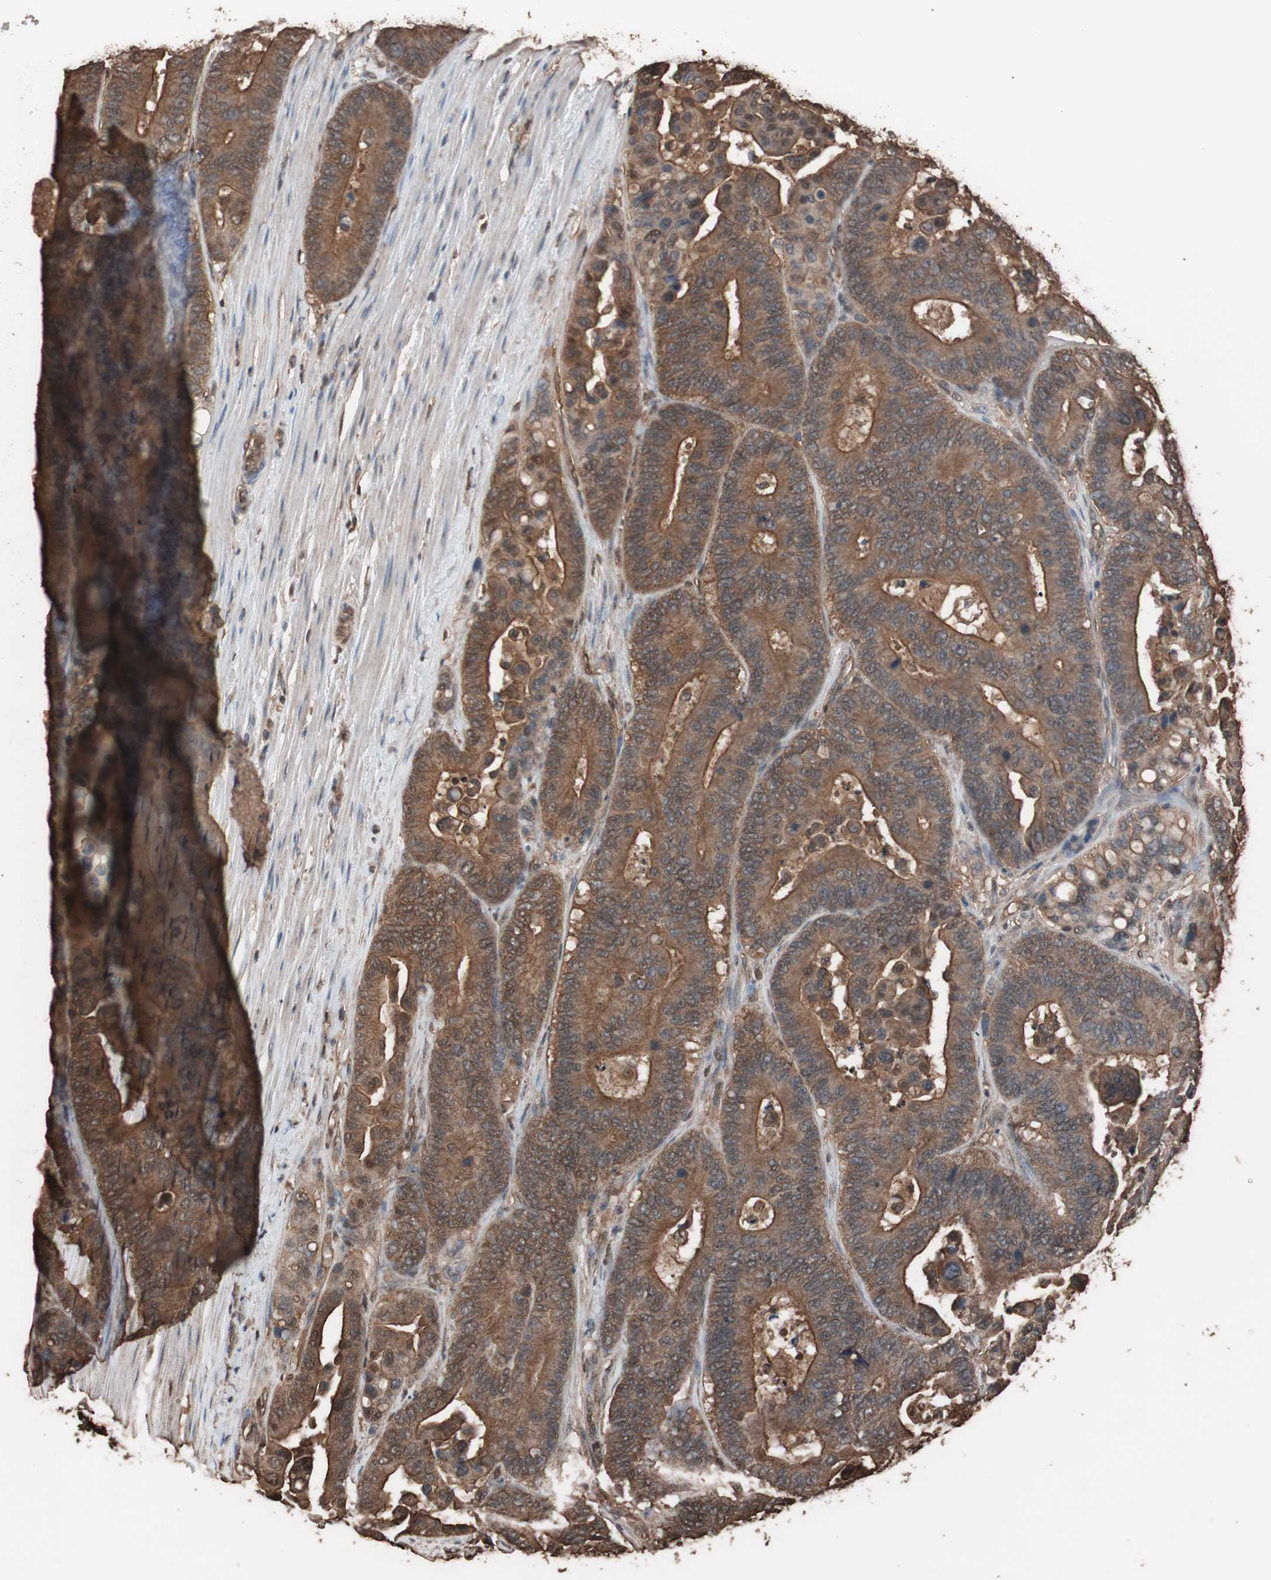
{"staining": {"intensity": "strong", "quantity": ">75%", "location": "cytoplasmic/membranous"}, "tissue": "colorectal cancer", "cell_type": "Tumor cells", "image_type": "cancer", "snomed": [{"axis": "morphology", "description": "Normal tissue, NOS"}, {"axis": "morphology", "description": "Adenocarcinoma, NOS"}, {"axis": "topography", "description": "Colon"}], "caption": "An immunohistochemistry micrograph of neoplastic tissue is shown. Protein staining in brown highlights strong cytoplasmic/membranous positivity in colorectal cancer within tumor cells.", "gene": "CALM2", "patient": {"sex": "male", "age": 82}}